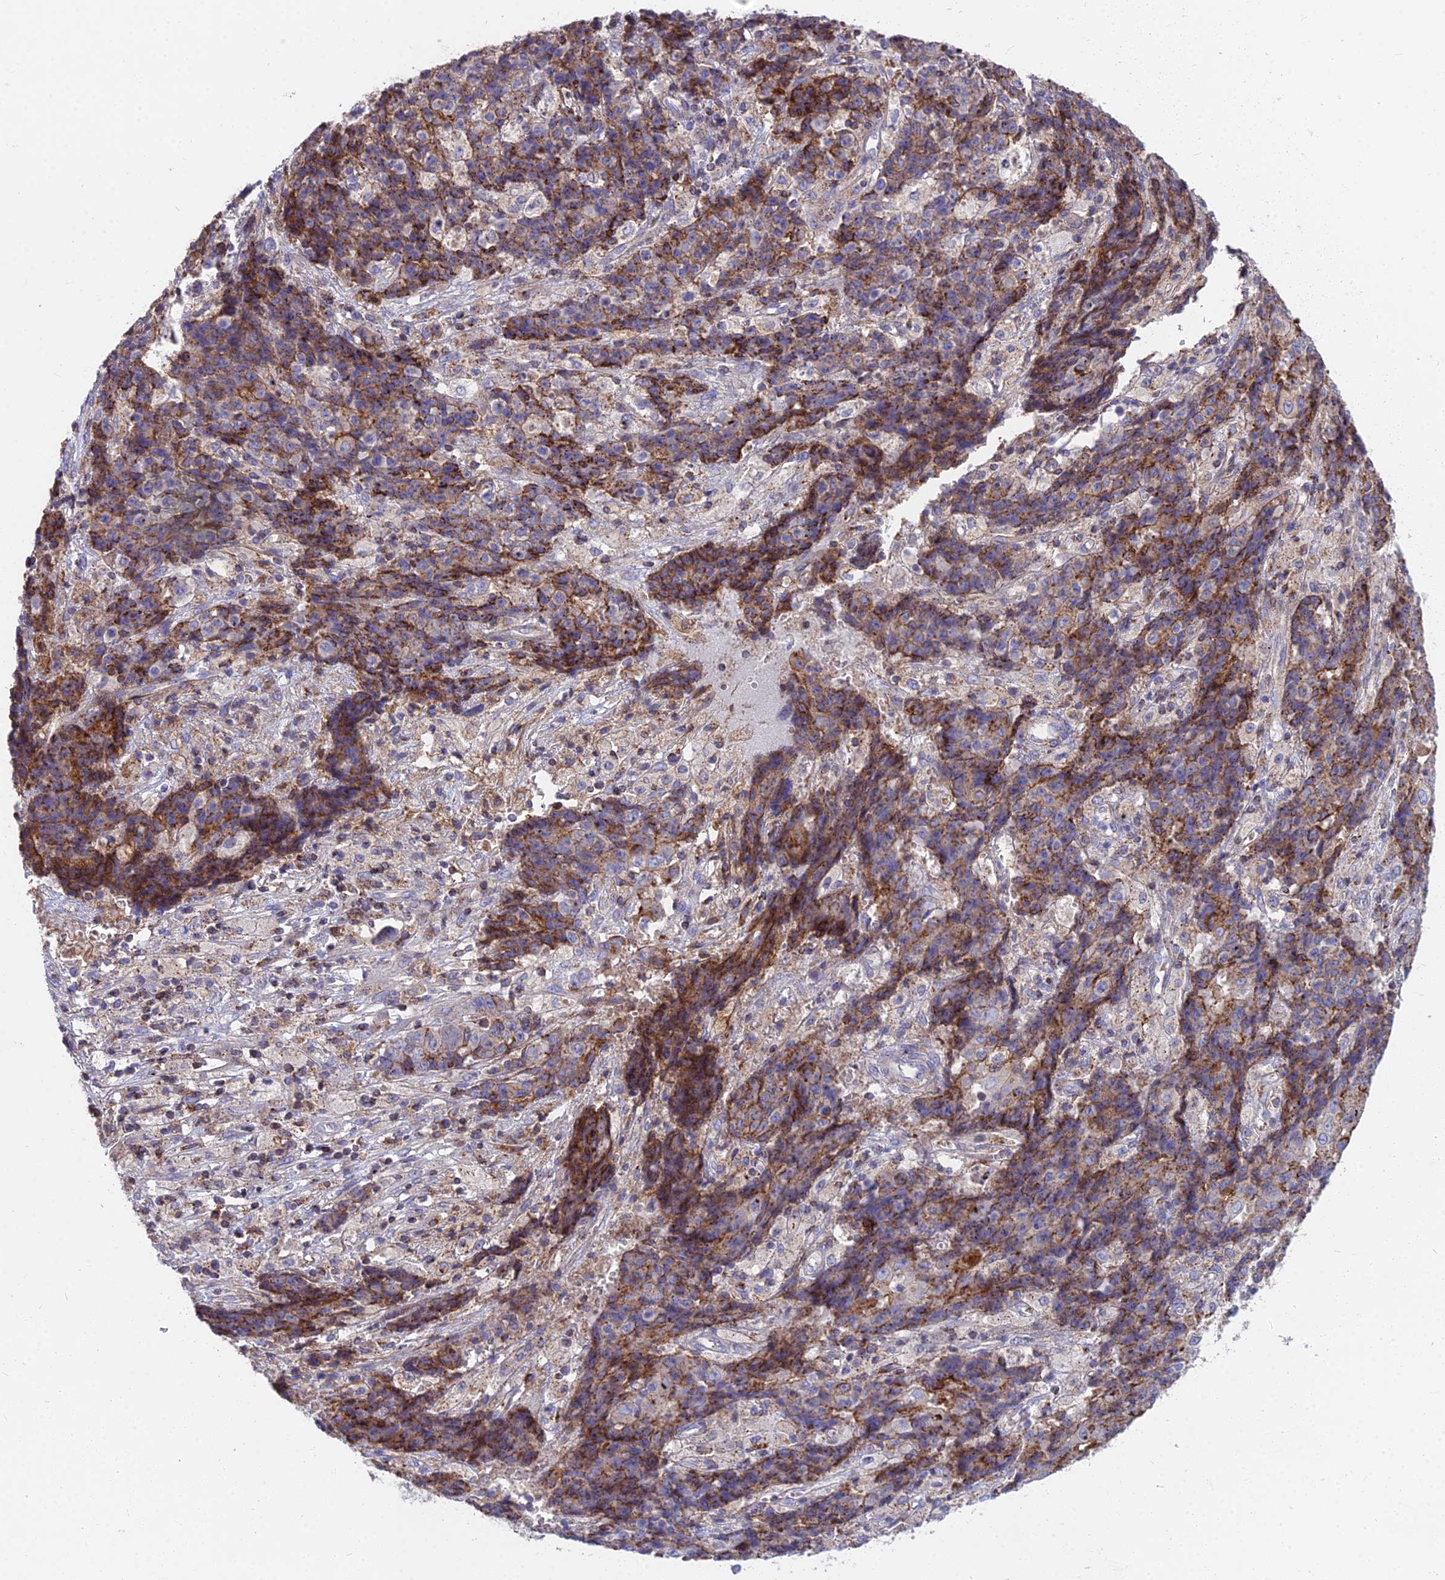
{"staining": {"intensity": "moderate", "quantity": "25%-75%", "location": "cytoplasmic/membranous"}, "tissue": "ovarian cancer", "cell_type": "Tumor cells", "image_type": "cancer", "snomed": [{"axis": "morphology", "description": "Carcinoma, endometroid"}, {"axis": "topography", "description": "Ovary"}], "caption": "Protein staining reveals moderate cytoplasmic/membranous positivity in about 25%-75% of tumor cells in ovarian cancer. (Brightfield microscopy of DAB IHC at high magnification).", "gene": "FRMPD1", "patient": {"sex": "female", "age": 42}}